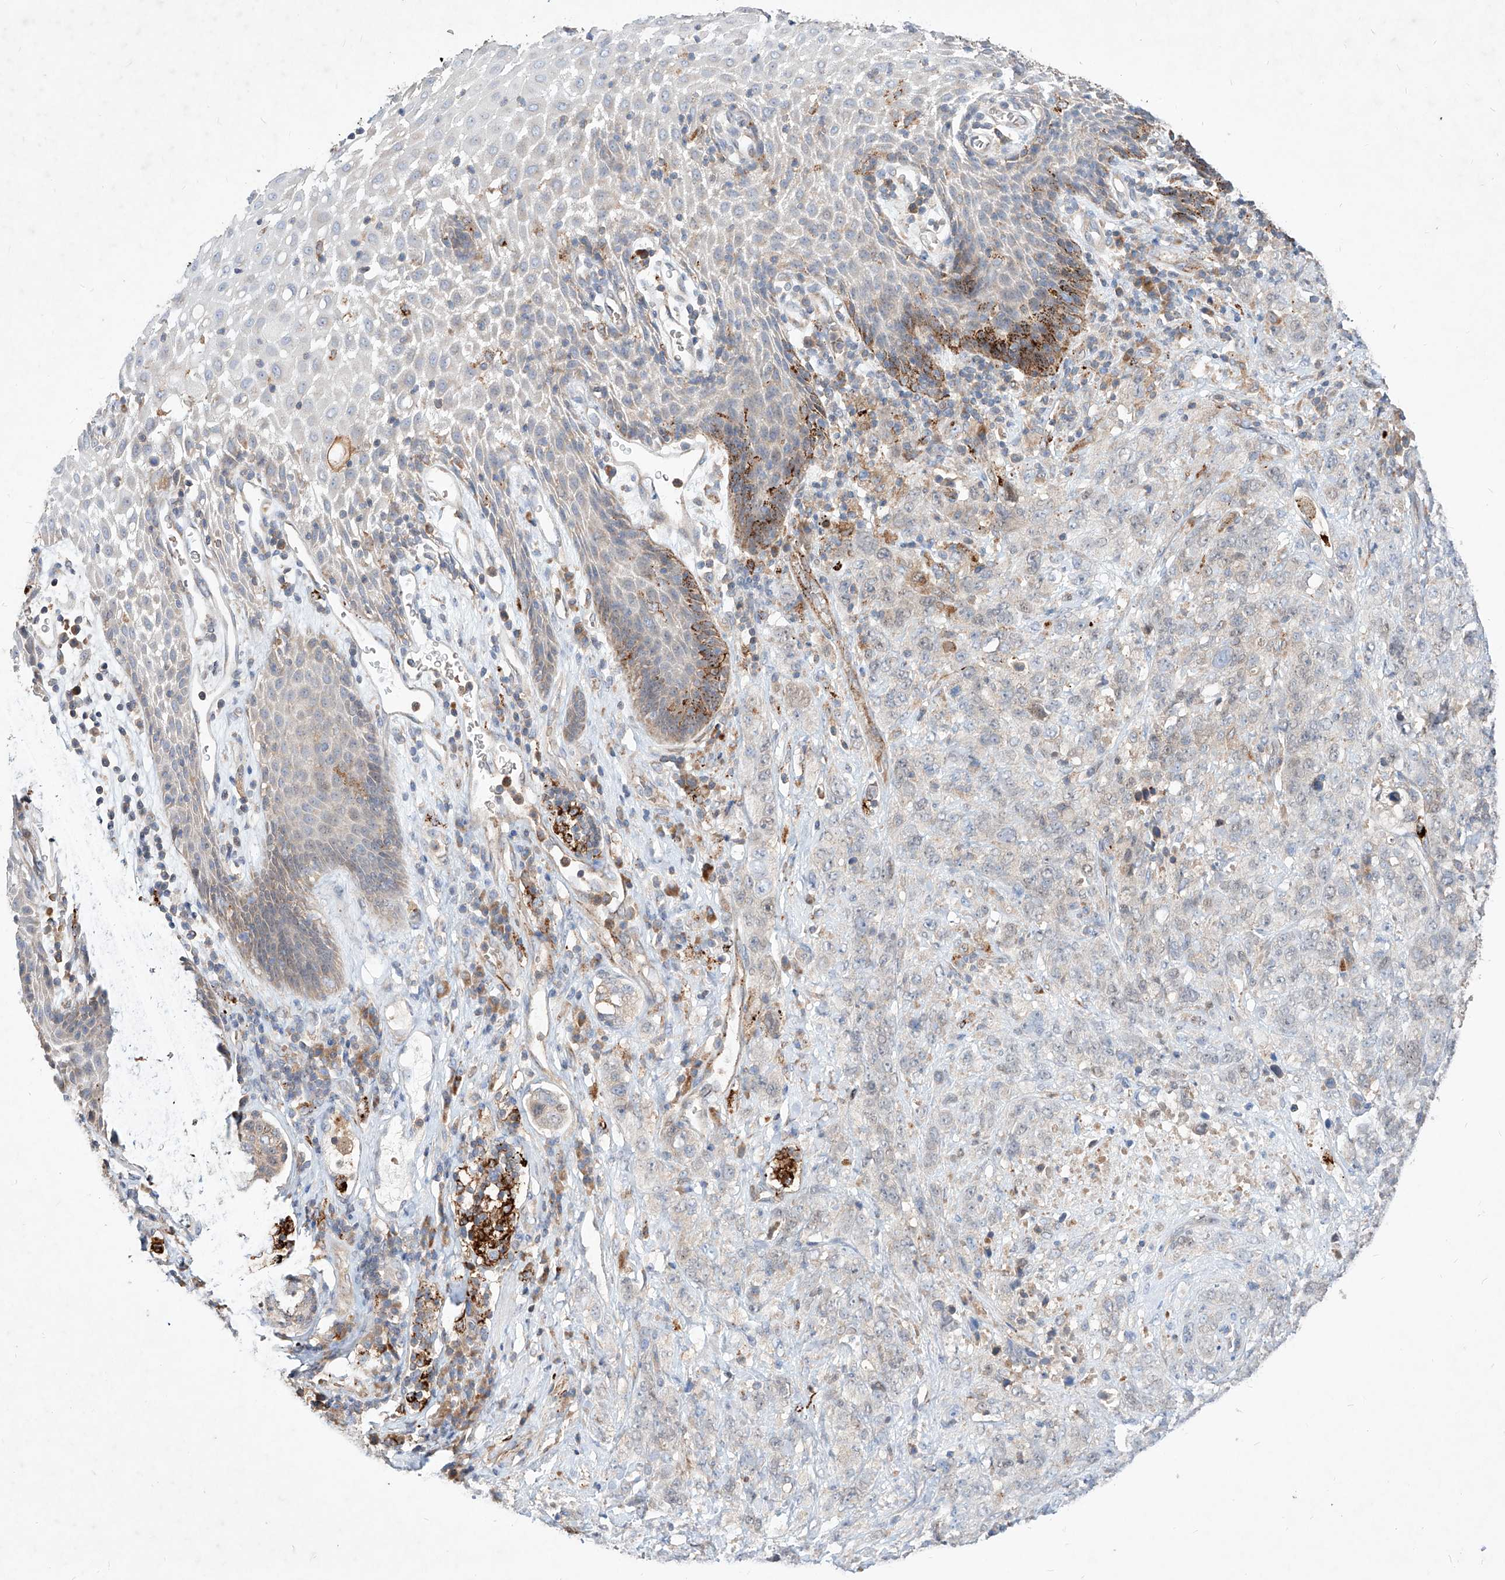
{"staining": {"intensity": "negative", "quantity": "none", "location": "none"}, "tissue": "stomach cancer", "cell_type": "Tumor cells", "image_type": "cancer", "snomed": [{"axis": "morphology", "description": "Adenocarcinoma, NOS"}, {"axis": "topography", "description": "Stomach"}], "caption": "A micrograph of human adenocarcinoma (stomach) is negative for staining in tumor cells. The staining is performed using DAB brown chromogen with nuclei counter-stained in using hematoxylin.", "gene": "TSNAX", "patient": {"sex": "male", "age": 48}}